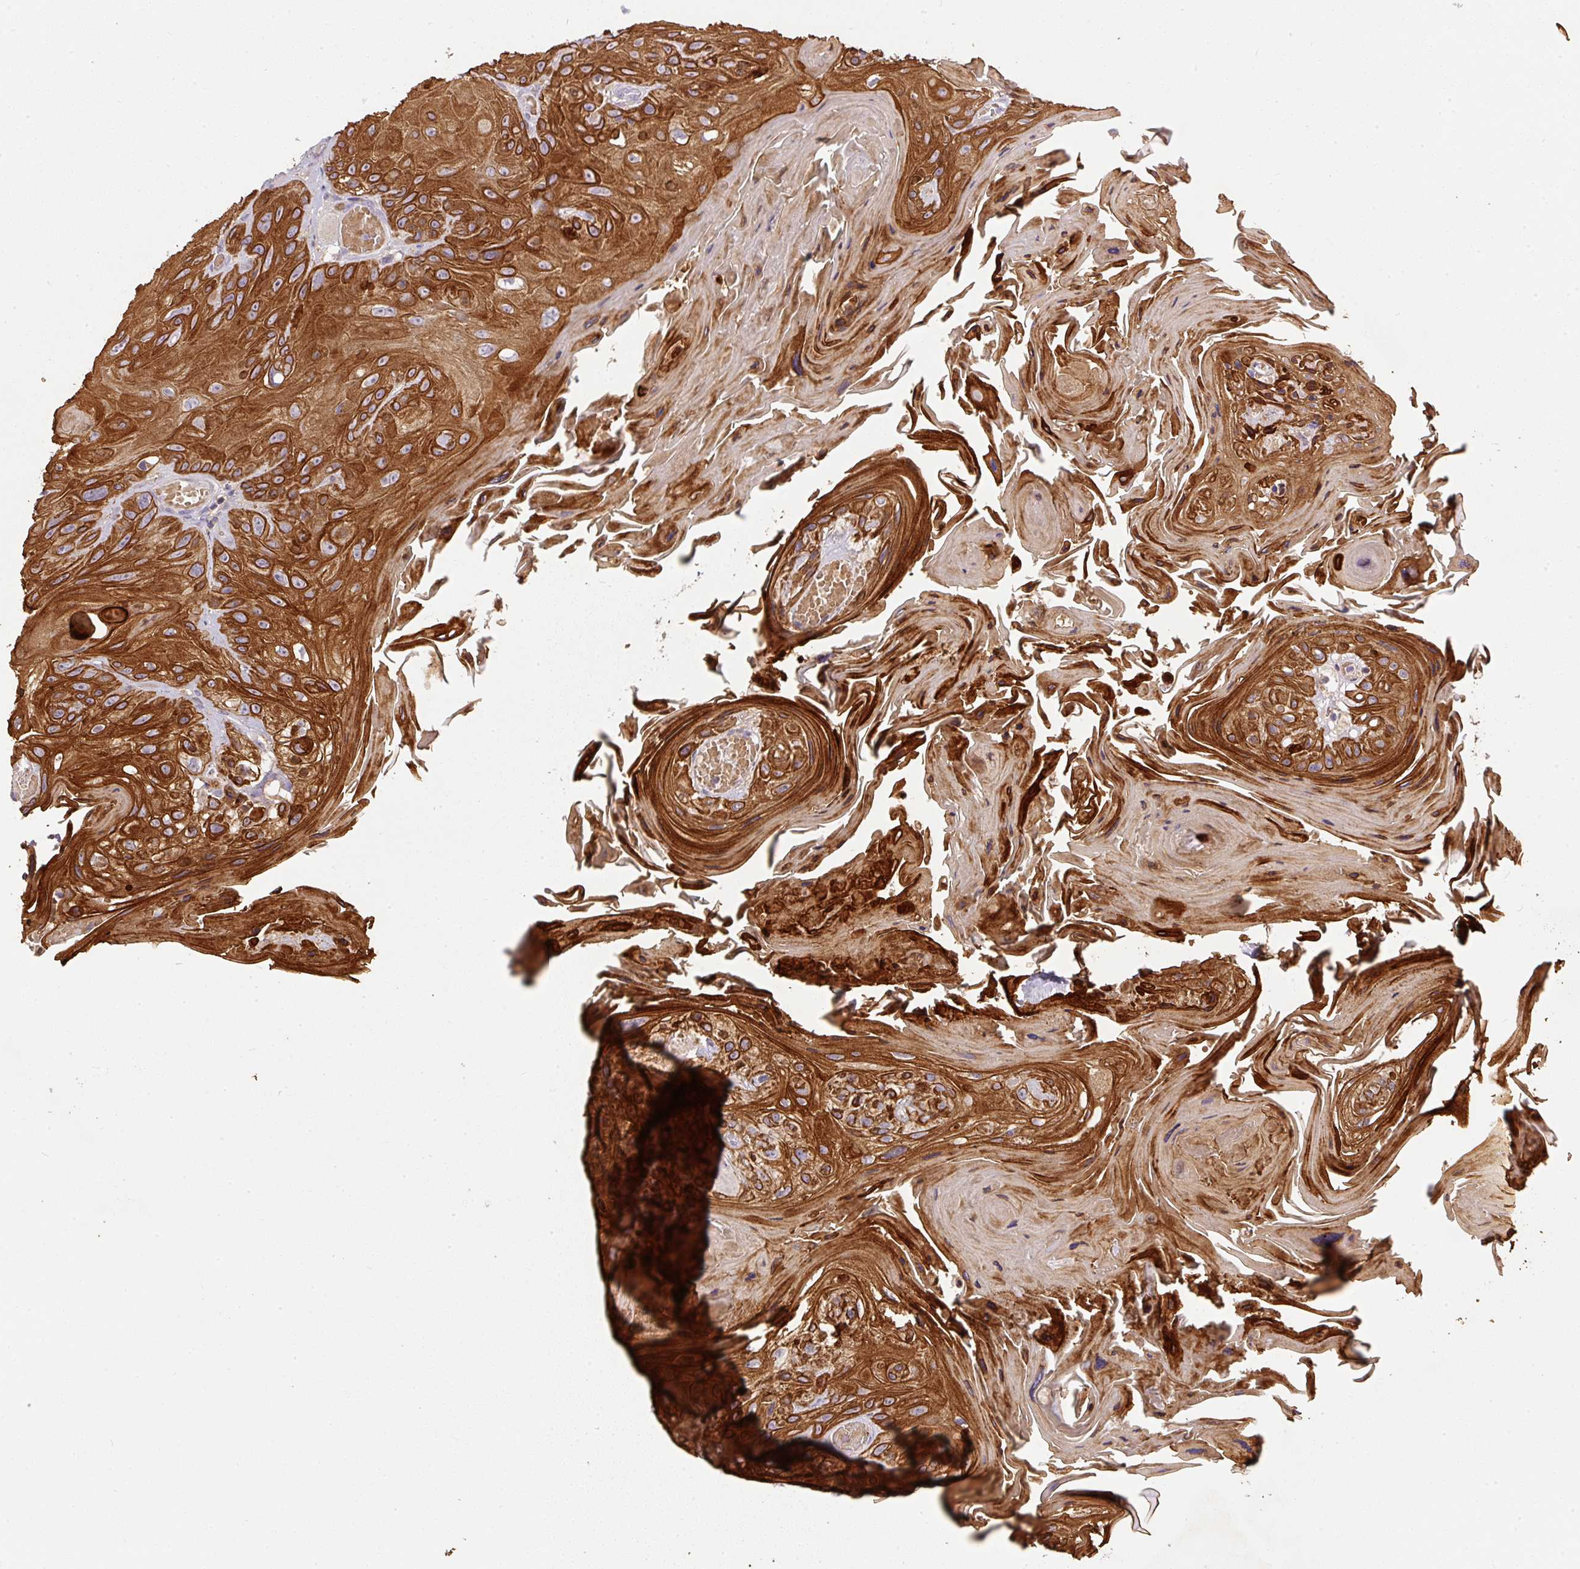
{"staining": {"intensity": "strong", "quantity": ">75%", "location": "cytoplasmic/membranous"}, "tissue": "head and neck cancer", "cell_type": "Tumor cells", "image_type": "cancer", "snomed": [{"axis": "morphology", "description": "Squamous cell carcinoma, NOS"}, {"axis": "topography", "description": "Head-Neck"}], "caption": "Head and neck cancer (squamous cell carcinoma) tissue exhibits strong cytoplasmic/membranous staining in approximately >75% of tumor cells, visualized by immunohistochemistry.", "gene": "DAPK1", "patient": {"sex": "female", "age": 59}}